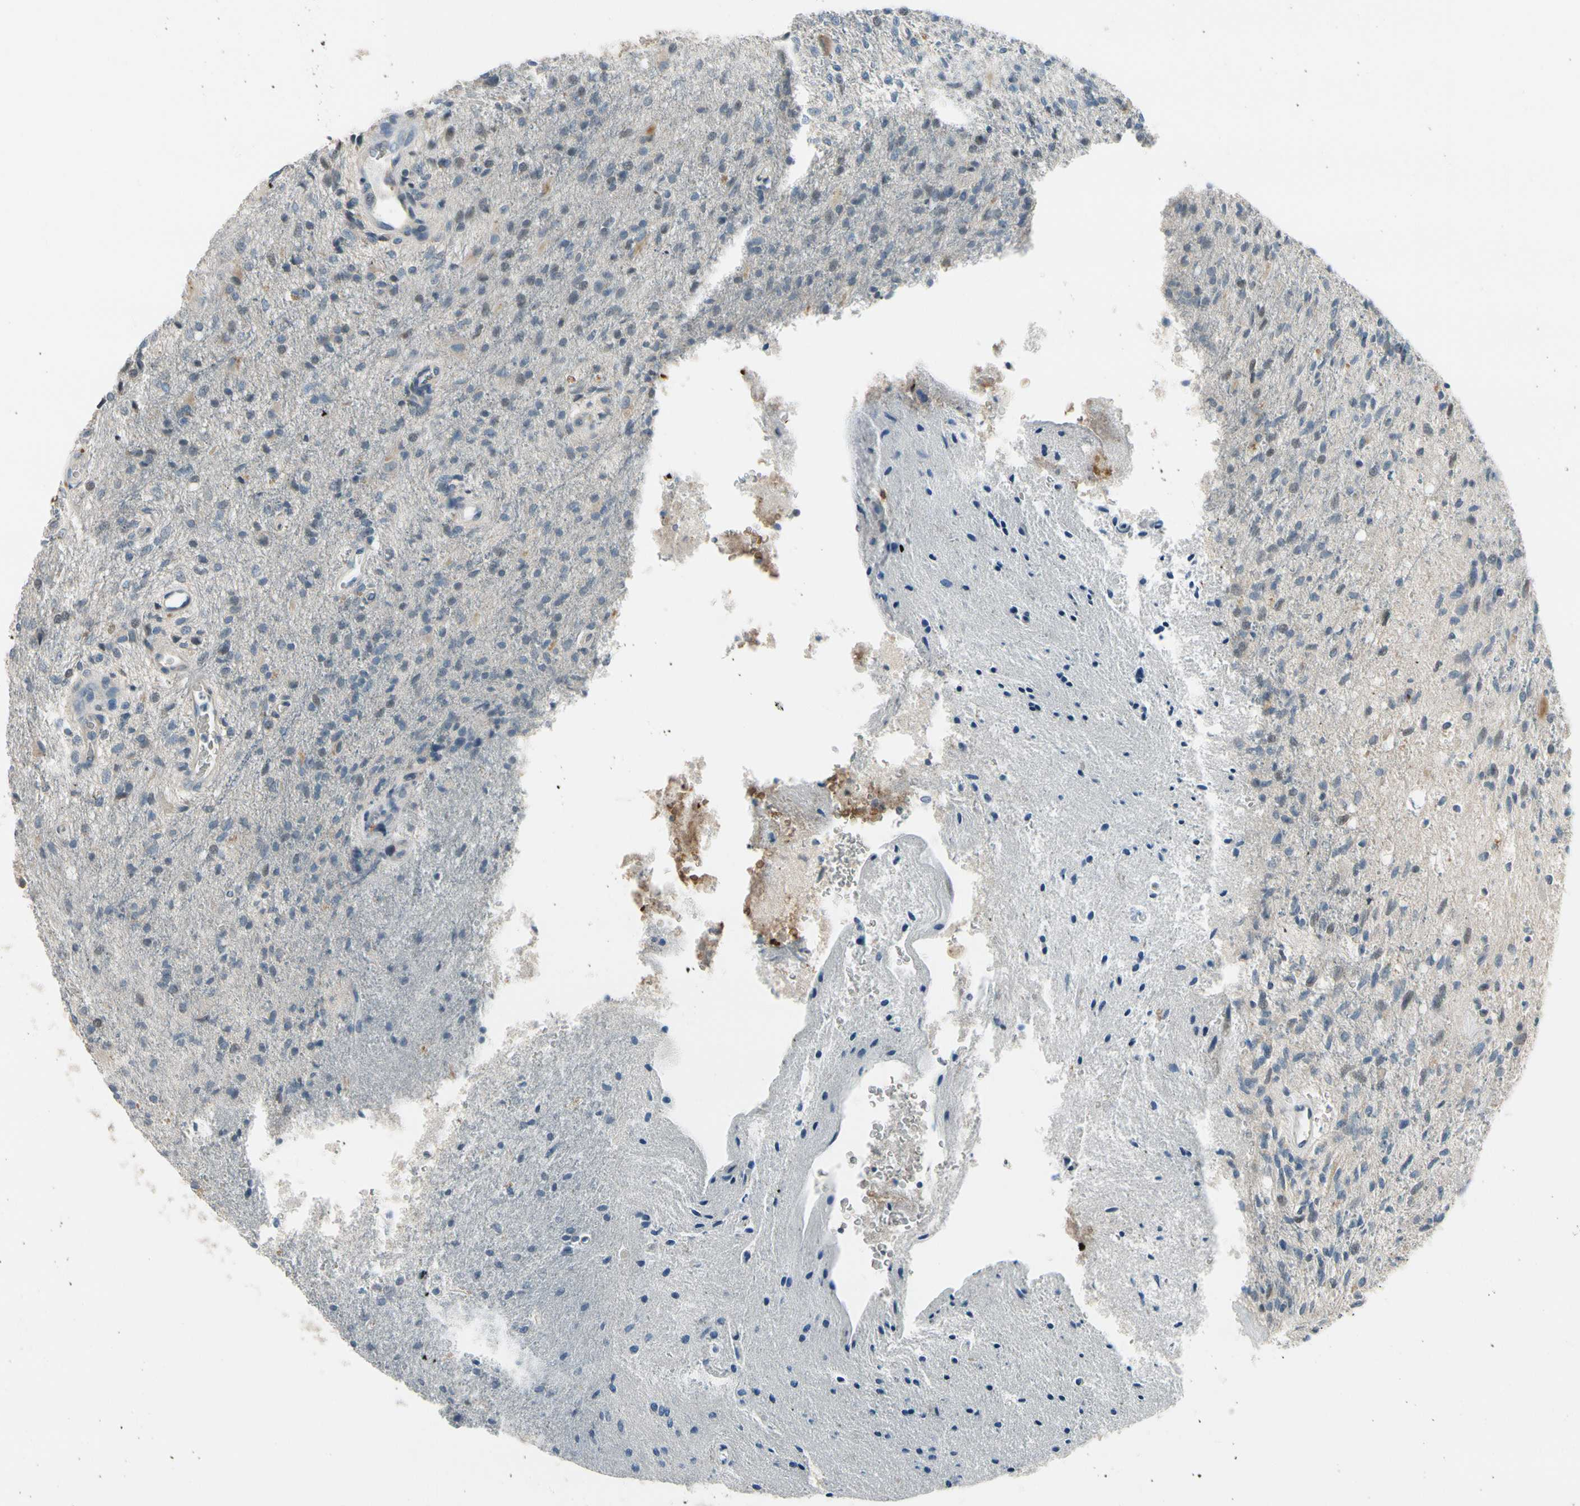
{"staining": {"intensity": "negative", "quantity": "none", "location": "none"}, "tissue": "glioma", "cell_type": "Tumor cells", "image_type": "cancer", "snomed": [{"axis": "morphology", "description": "Normal tissue, NOS"}, {"axis": "morphology", "description": "Glioma, malignant, High grade"}, {"axis": "topography", "description": "Cerebral cortex"}], "caption": "Immunohistochemistry (IHC) micrograph of neoplastic tissue: human high-grade glioma (malignant) stained with DAB displays no significant protein positivity in tumor cells.", "gene": "PIP5K1B", "patient": {"sex": "male", "age": 77}}